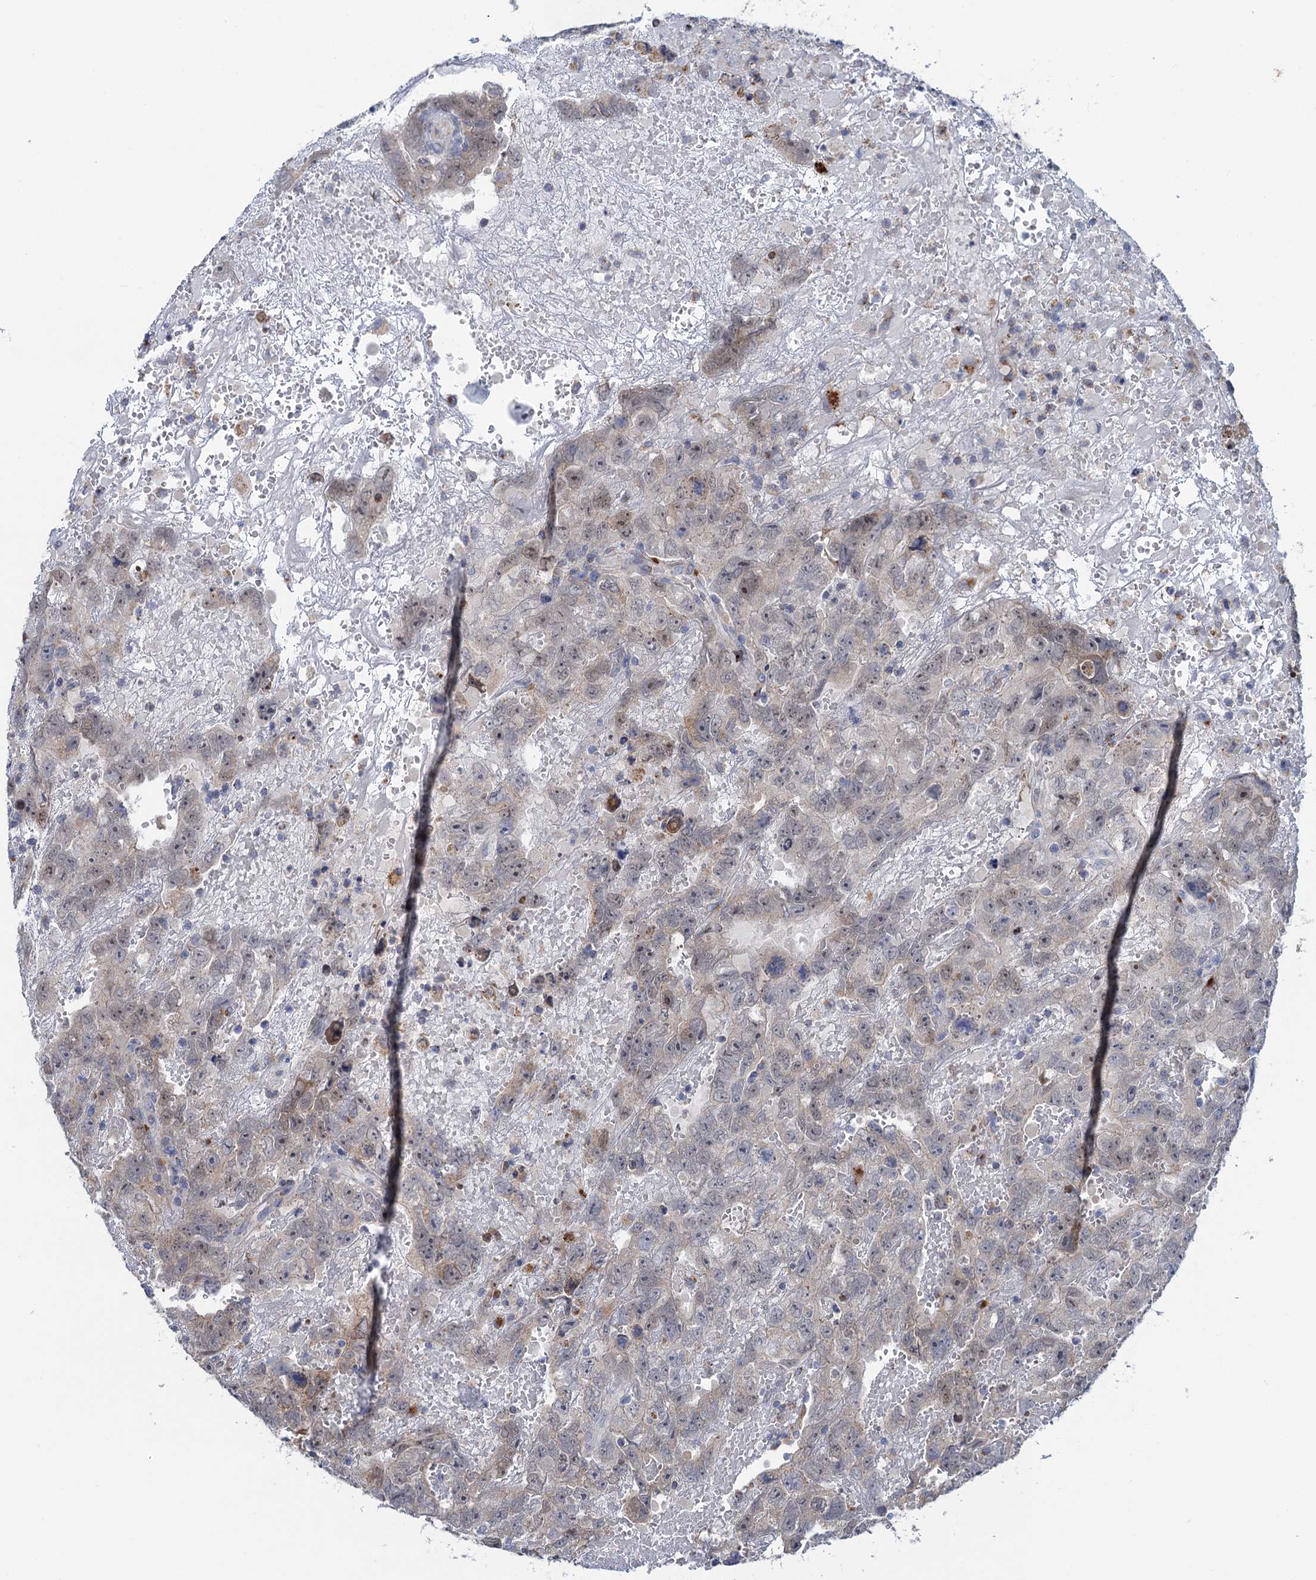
{"staining": {"intensity": "negative", "quantity": "none", "location": "none"}, "tissue": "testis cancer", "cell_type": "Tumor cells", "image_type": "cancer", "snomed": [{"axis": "morphology", "description": "Carcinoma, Embryonal, NOS"}, {"axis": "topography", "description": "Testis"}], "caption": "This is an immunohistochemistry (IHC) image of testis embryonal carcinoma. There is no positivity in tumor cells.", "gene": "ANKS3", "patient": {"sex": "male", "age": 45}}